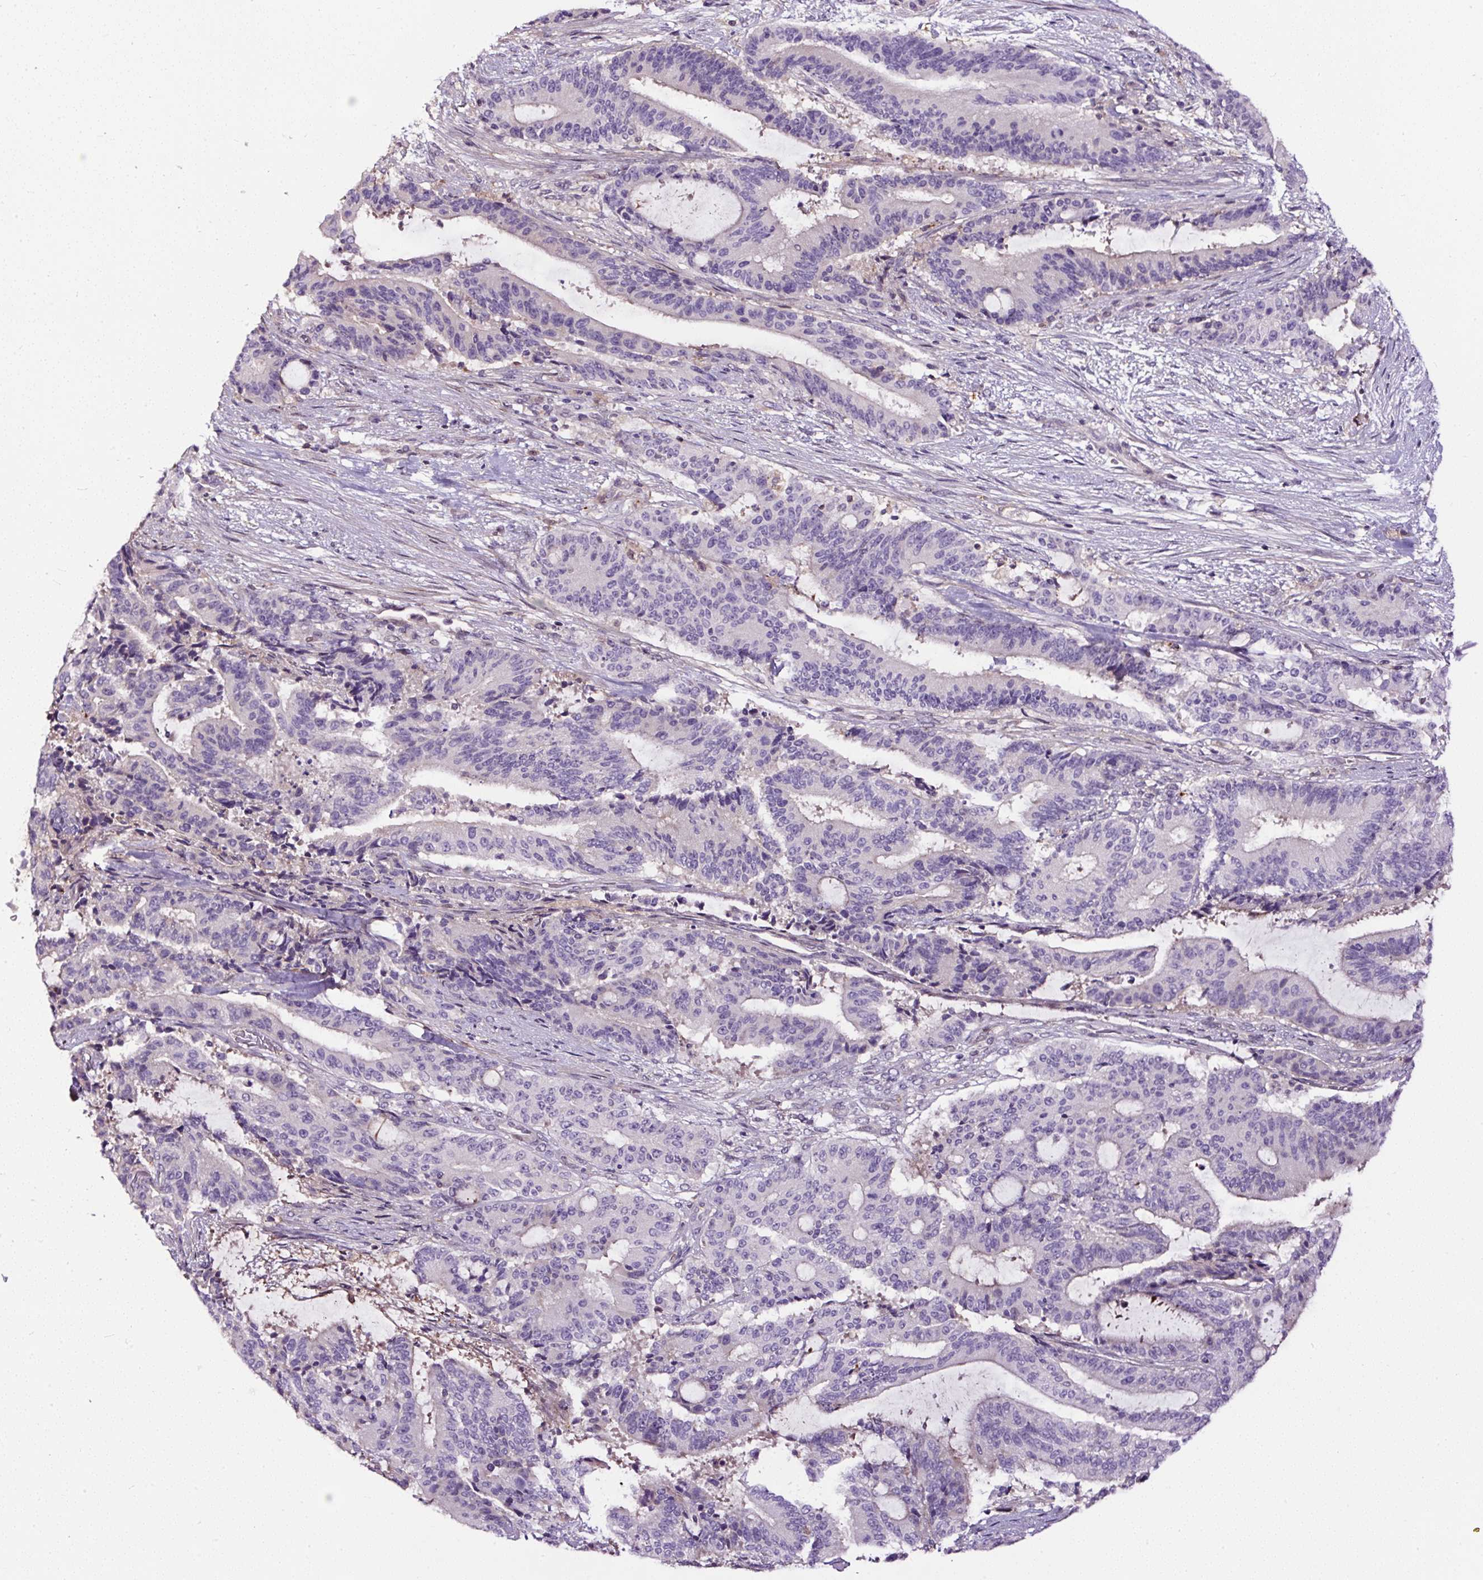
{"staining": {"intensity": "negative", "quantity": "none", "location": "none"}, "tissue": "liver cancer", "cell_type": "Tumor cells", "image_type": "cancer", "snomed": [{"axis": "morphology", "description": "Normal tissue, NOS"}, {"axis": "morphology", "description": "Cholangiocarcinoma"}, {"axis": "topography", "description": "Liver"}, {"axis": "topography", "description": "Peripheral nerve tissue"}], "caption": "Protein analysis of liver cholangiocarcinoma exhibits no significant positivity in tumor cells.", "gene": "LRRC24", "patient": {"sex": "female", "age": 73}}